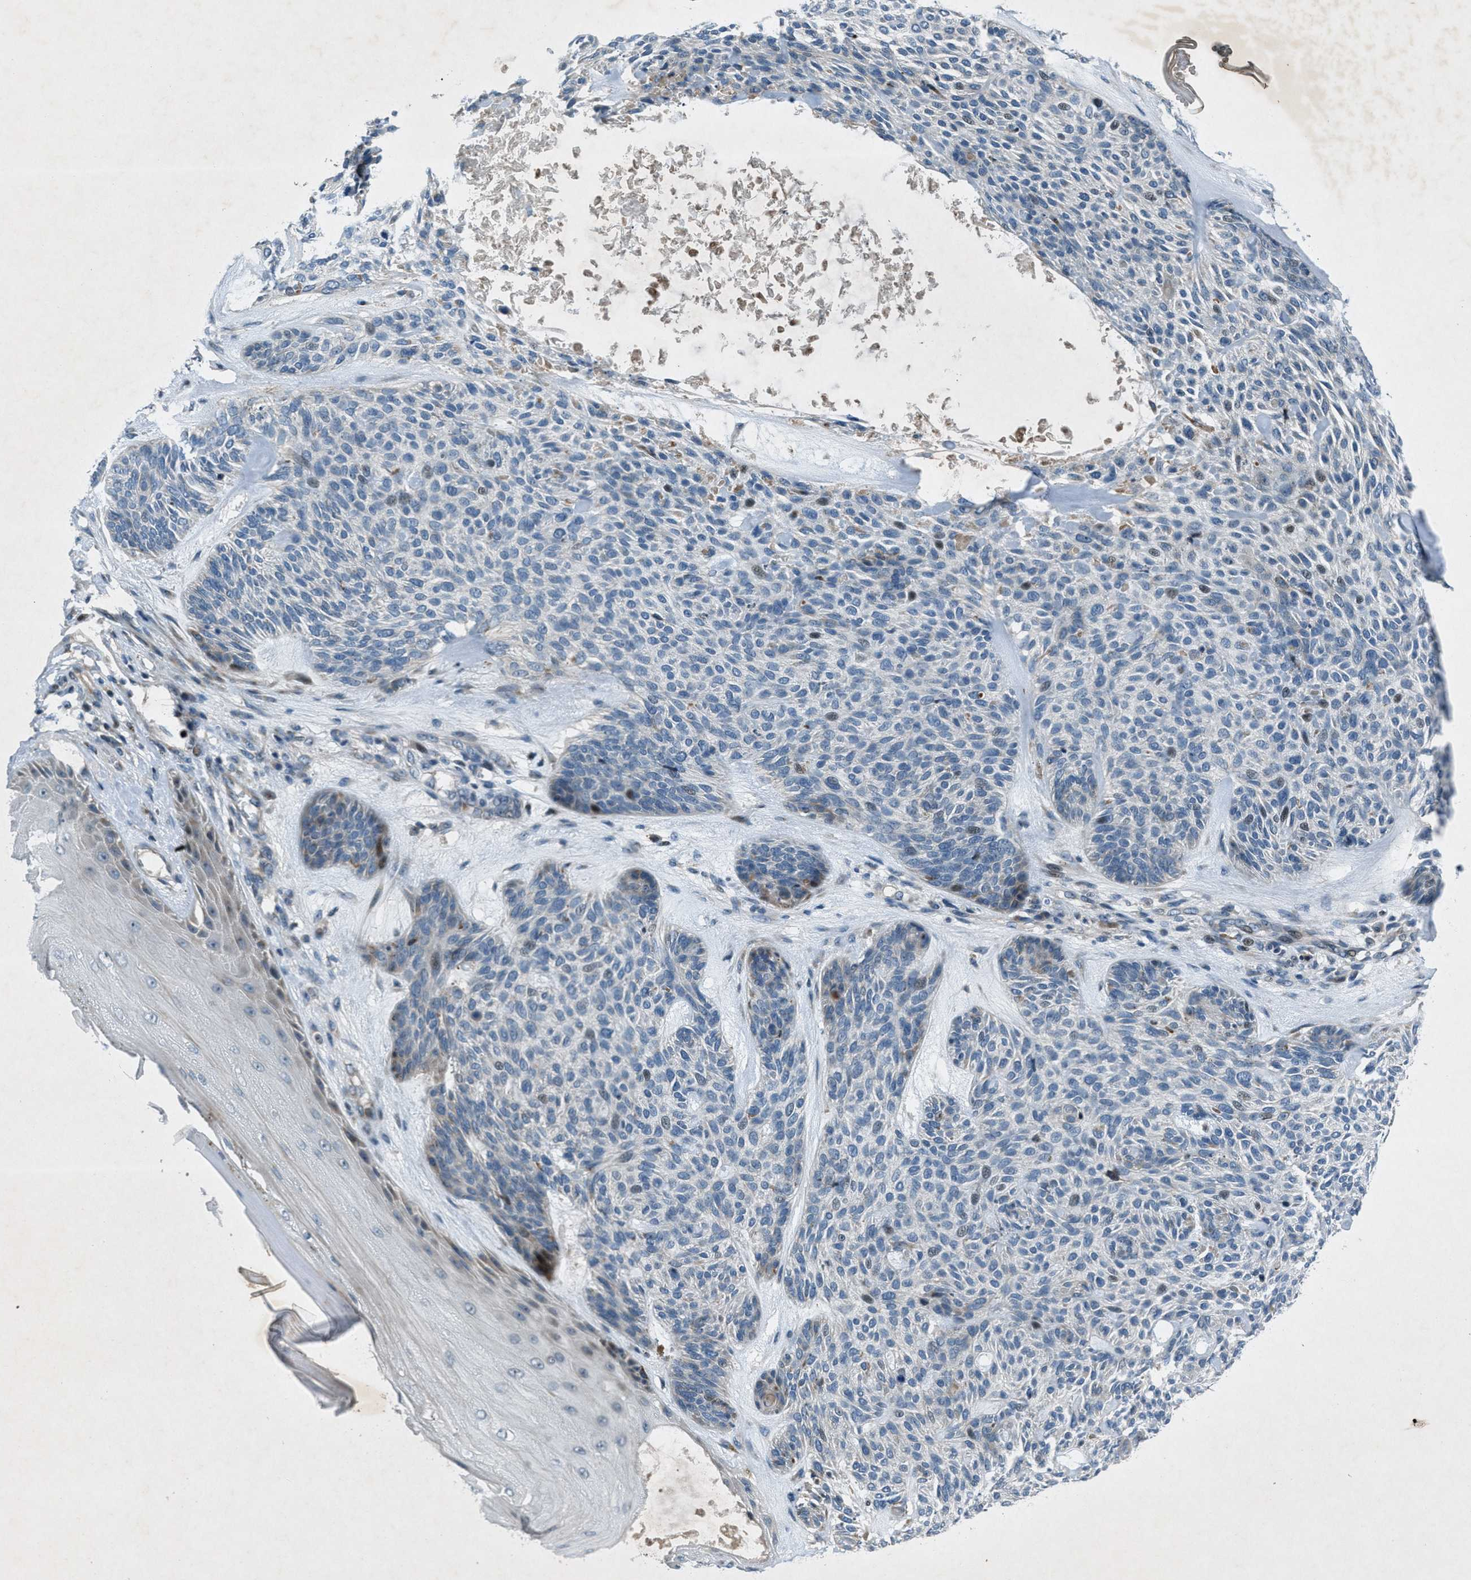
{"staining": {"intensity": "weak", "quantity": "<25%", "location": "nuclear"}, "tissue": "skin cancer", "cell_type": "Tumor cells", "image_type": "cancer", "snomed": [{"axis": "morphology", "description": "Basal cell carcinoma"}, {"axis": "topography", "description": "Skin"}], "caption": "DAB immunohistochemical staining of human skin cancer (basal cell carcinoma) demonstrates no significant positivity in tumor cells.", "gene": "CLEC2D", "patient": {"sex": "male", "age": 55}}